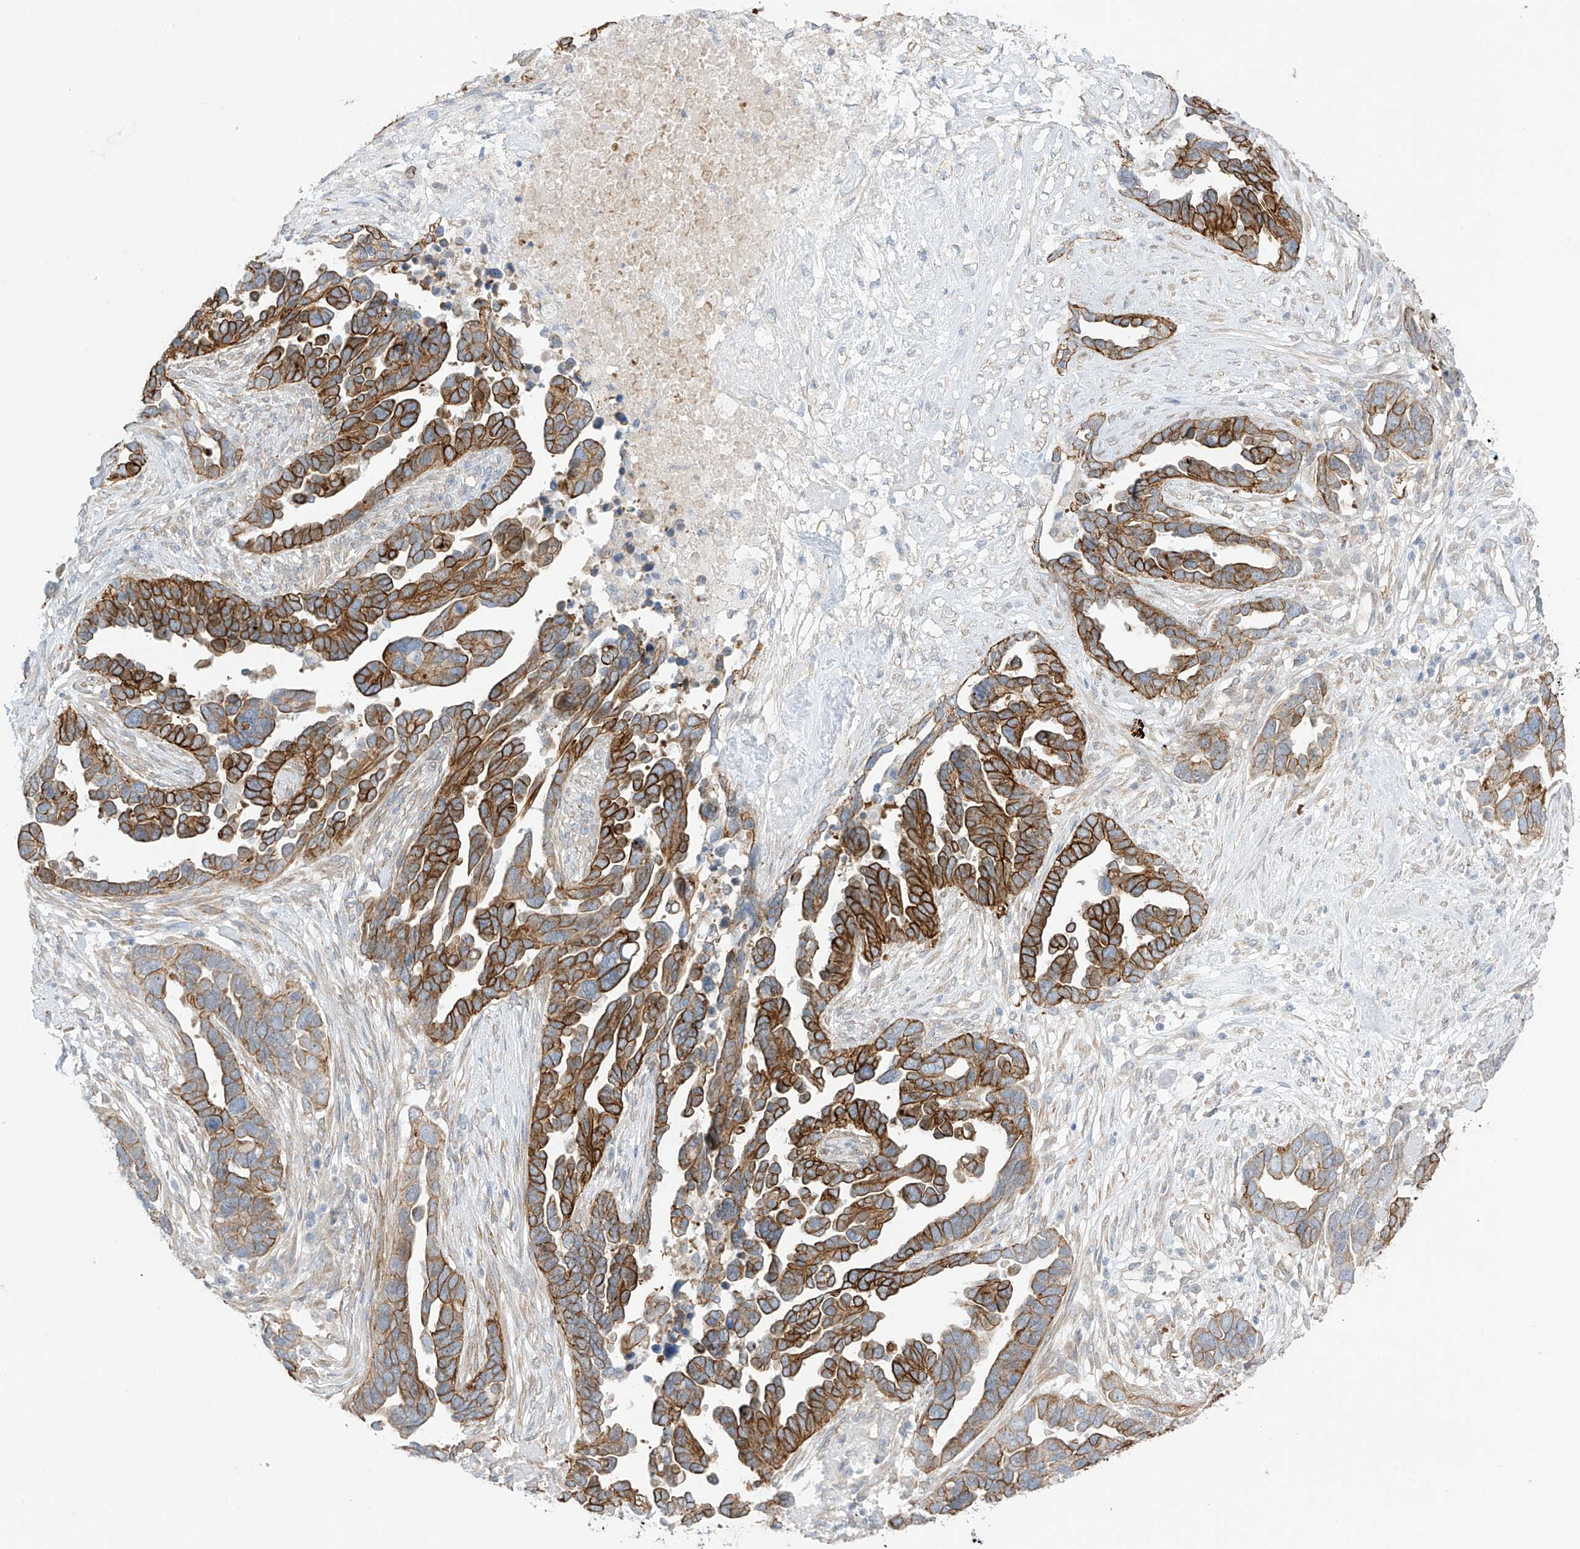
{"staining": {"intensity": "strong", "quantity": ">75%", "location": "cytoplasmic/membranous"}, "tissue": "ovarian cancer", "cell_type": "Tumor cells", "image_type": "cancer", "snomed": [{"axis": "morphology", "description": "Cystadenocarcinoma, serous, NOS"}, {"axis": "topography", "description": "Ovary"}], "caption": "Strong cytoplasmic/membranous expression for a protein is seen in approximately >75% of tumor cells of serous cystadenocarcinoma (ovarian) using immunohistochemistry (IHC).", "gene": "EIPR1", "patient": {"sex": "female", "age": 54}}